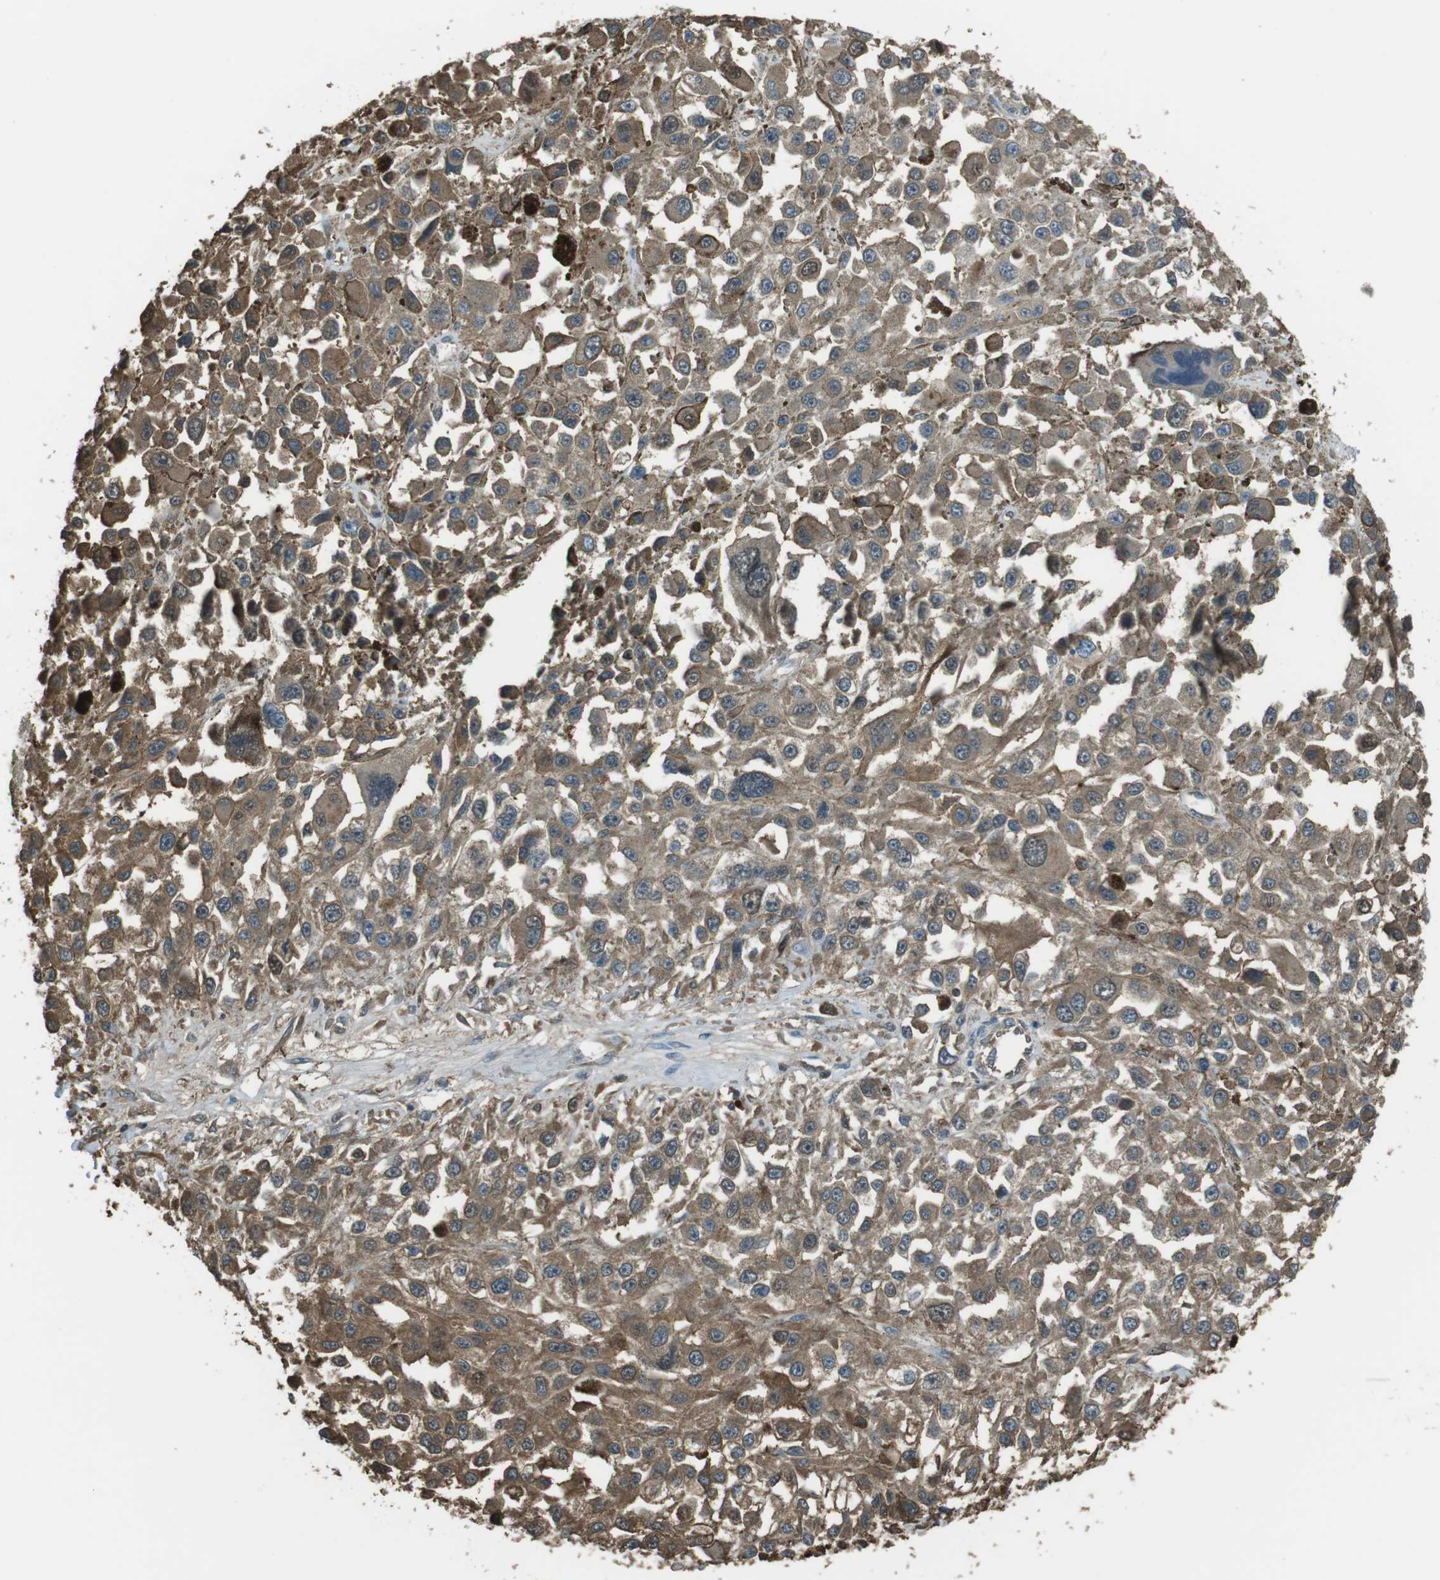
{"staining": {"intensity": "moderate", "quantity": ">75%", "location": "cytoplasmic/membranous"}, "tissue": "melanoma", "cell_type": "Tumor cells", "image_type": "cancer", "snomed": [{"axis": "morphology", "description": "Malignant melanoma, Metastatic site"}, {"axis": "topography", "description": "Lymph node"}], "caption": "IHC of melanoma exhibits medium levels of moderate cytoplasmic/membranous positivity in about >75% of tumor cells.", "gene": "TWSG1", "patient": {"sex": "male", "age": 59}}